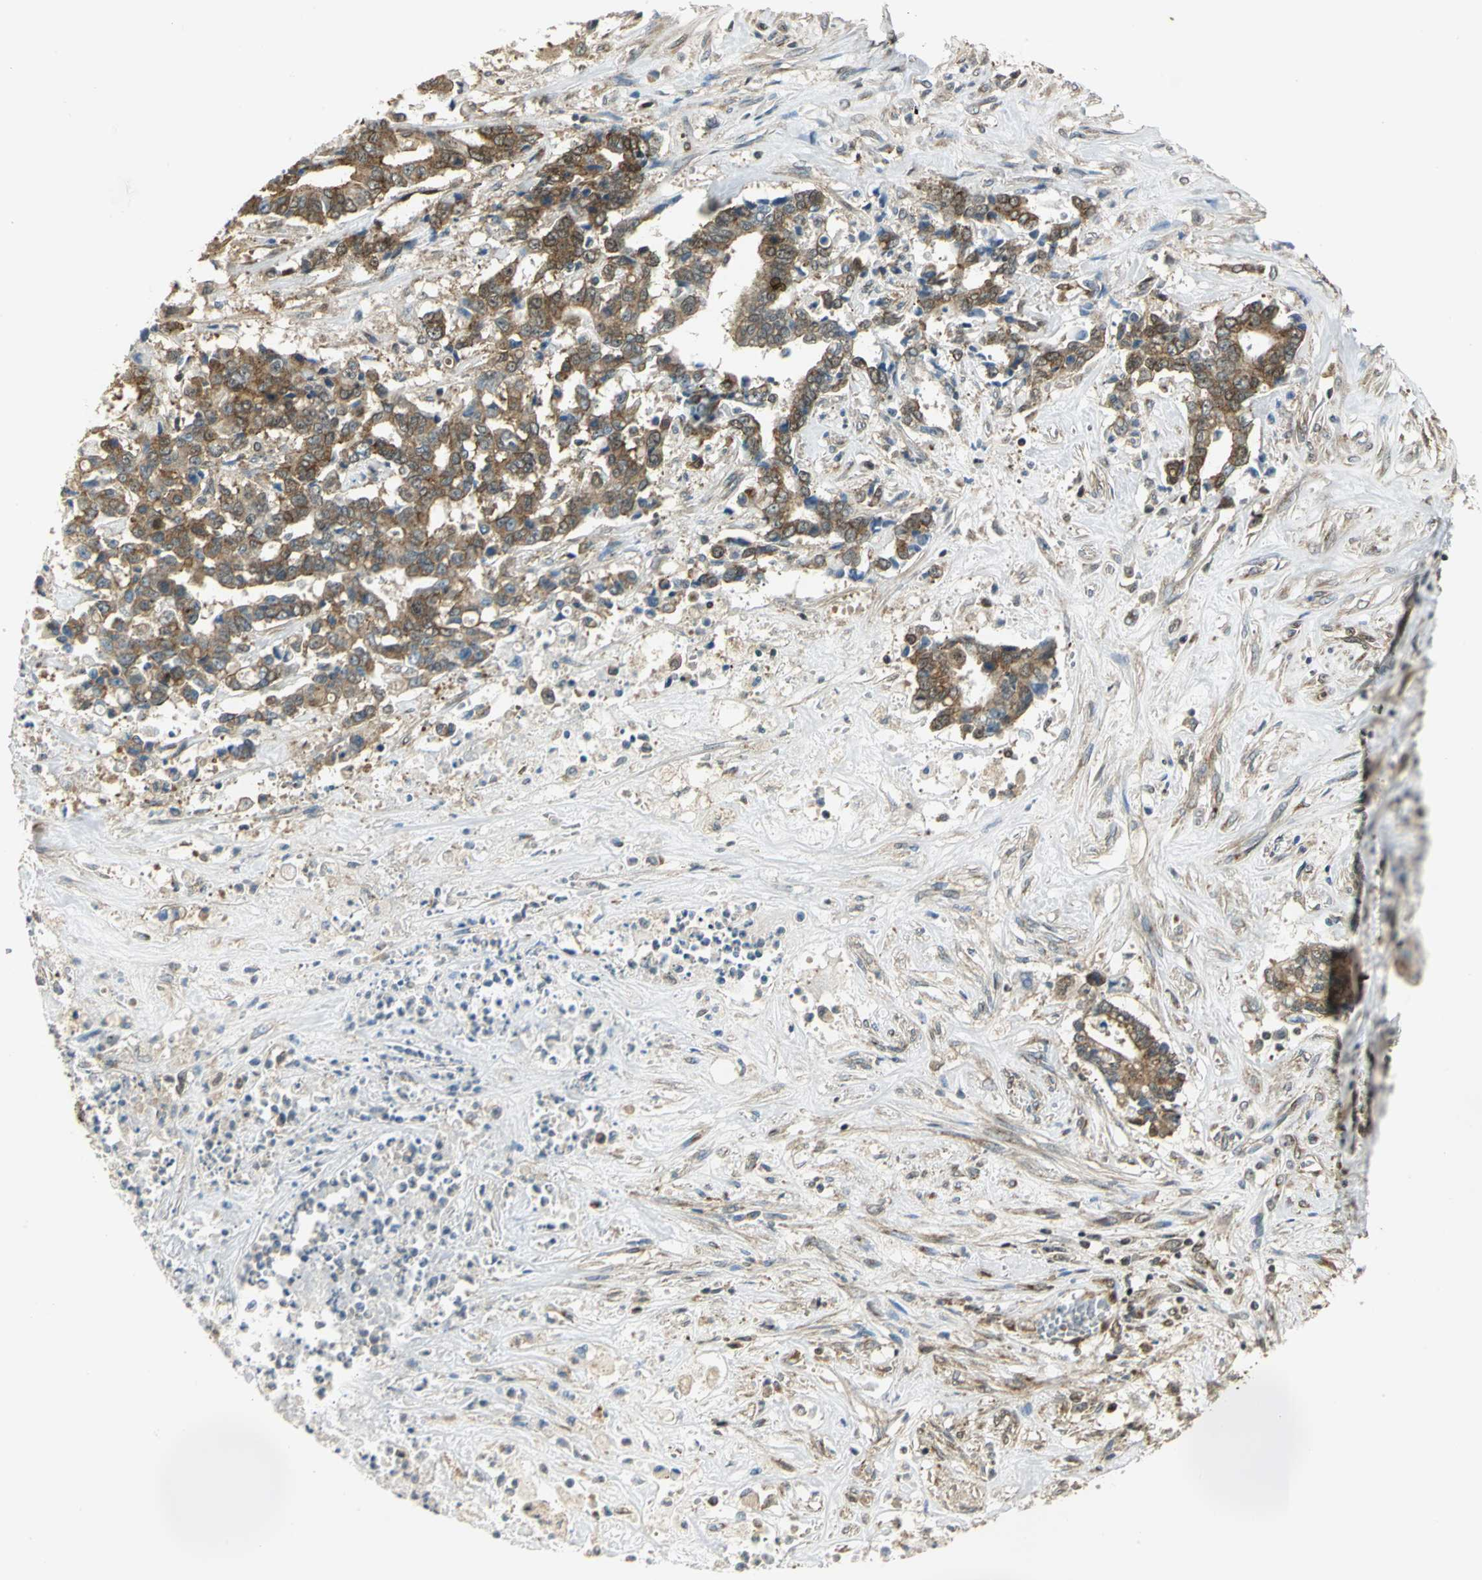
{"staining": {"intensity": "moderate", "quantity": ">75%", "location": "cytoplasmic/membranous,nuclear"}, "tissue": "liver cancer", "cell_type": "Tumor cells", "image_type": "cancer", "snomed": [{"axis": "morphology", "description": "Cholangiocarcinoma"}, {"axis": "topography", "description": "Liver"}], "caption": "A brown stain shows moderate cytoplasmic/membranous and nuclear positivity of a protein in liver cholangiocarcinoma tumor cells.", "gene": "DDX5", "patient": {"sex": "male", "age": 57}}